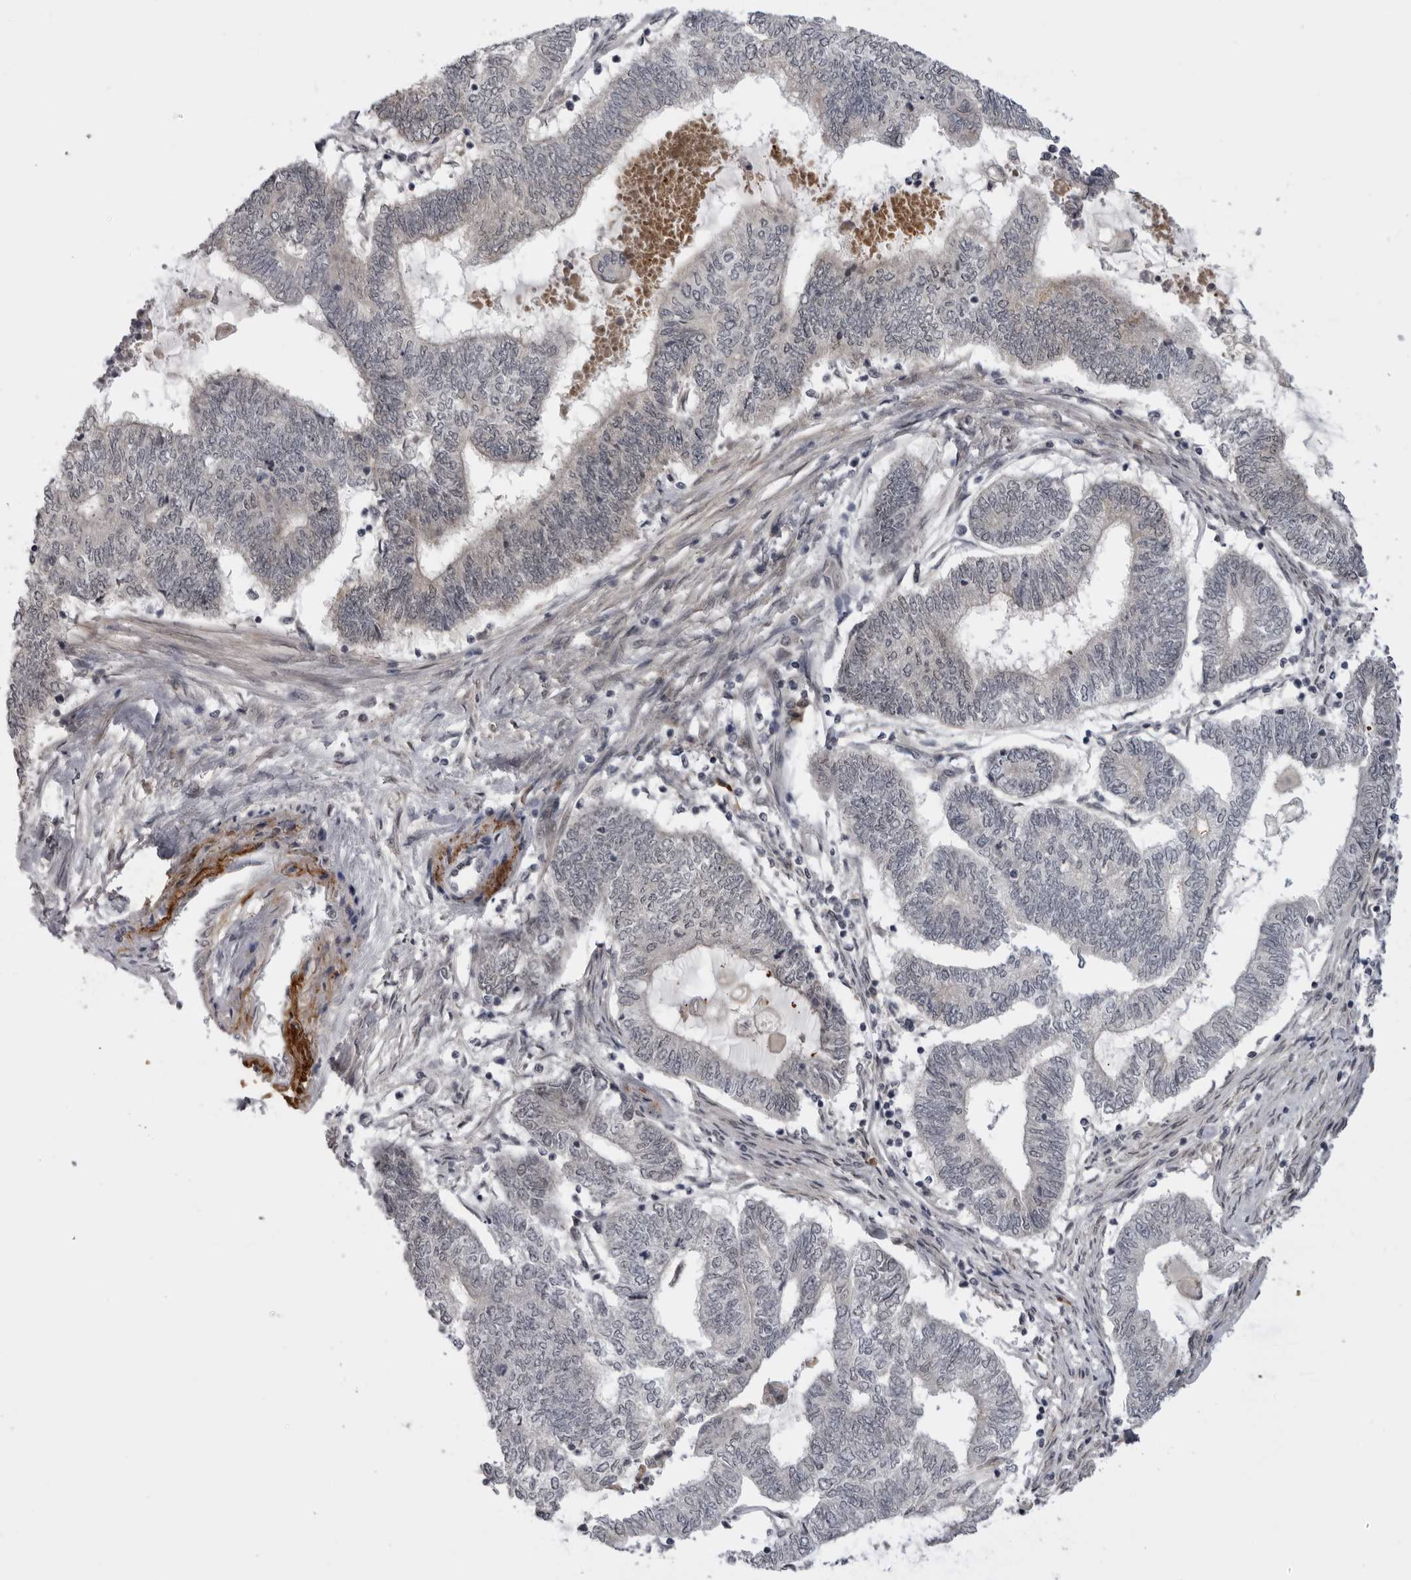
{"staining": {"intensity": "weak", "quantity": "25%-75%", "location": "cytoplasmic/membranous,nuclear"}, "tissue": "endometrial cancer", "cell_type": "Tumor cells", "image_type": "cancer", "snomed": [{"axis": "morphology", "description": "Adenocarcinoma, NOS"}, {"axis": "topography", "description": "Uterus"}, {"axis": "topography", "description": "Endometrium"}], "caption": "This micrograph demonstrates endometrial cancer (adenocarcinoma) stained with IHC to label a protein in brown. The cytoplasmic/membranous and nuclear of tumor cells show weak positivity for the protein. Nuclei are counter-stained blue.", "gene": "ALPK2", "patient": {"sex": "female", "age": 70}}